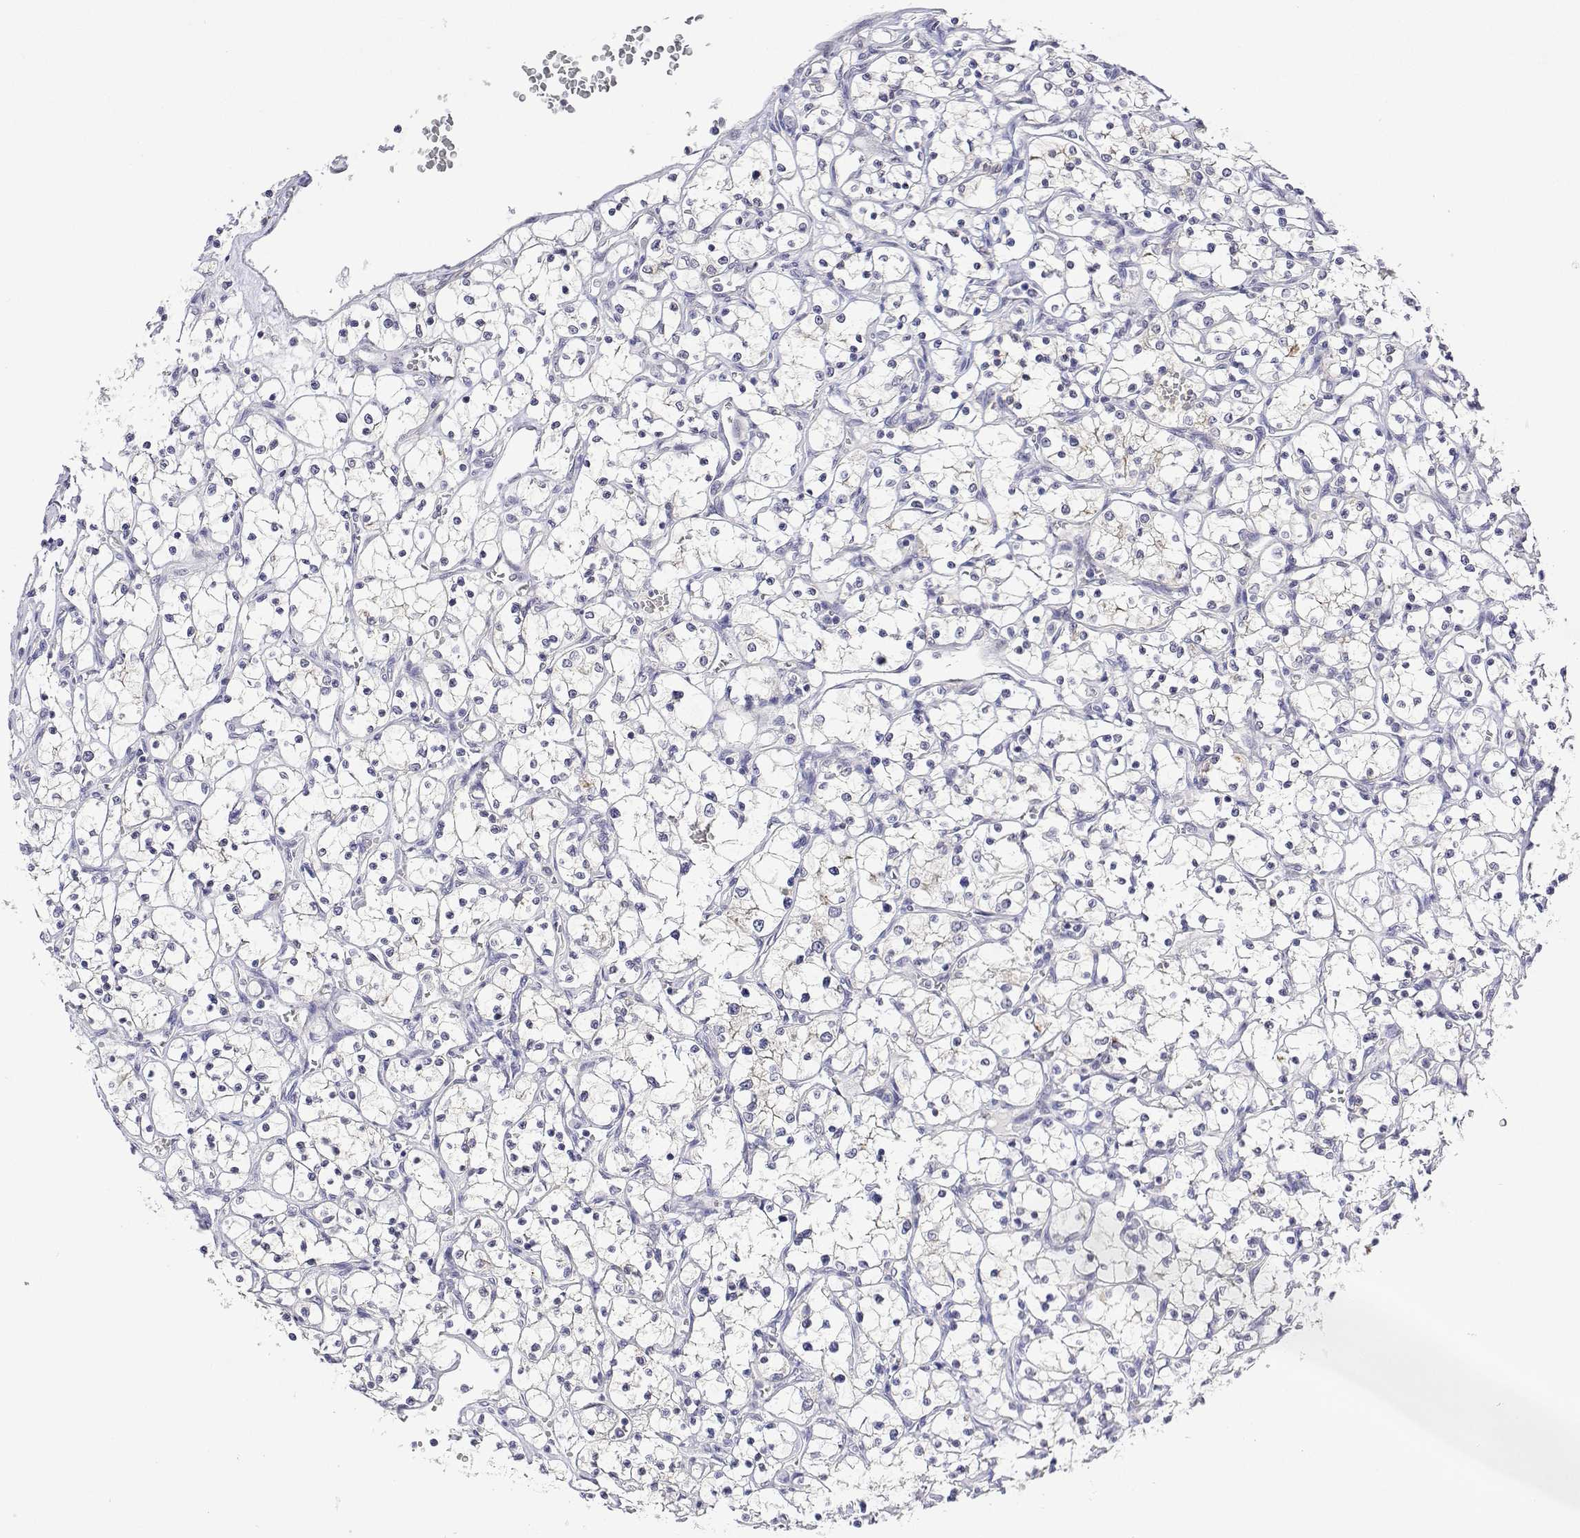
{"staining": {"intensity": "negative", "quantity": "none", "location": "none"}, "tissue": "renal cancer", "cell_type": "Tumor cells", "image_type": "cancer", "snomed": [{"axis": "morphology", "description": "Adenocarcinoma, NOS"}, {"axis": "topography", "description": "Kidney"}], "caption": "Immunohistochemical staining of renal cancer exhibits no significant expression in tumor cells. The staining is performed using DAB brown chromogen with nuclei counter-stained in using hematoxylin.", "gene": "PLCB1", "patient": {"sex": "female", "age": 69}}